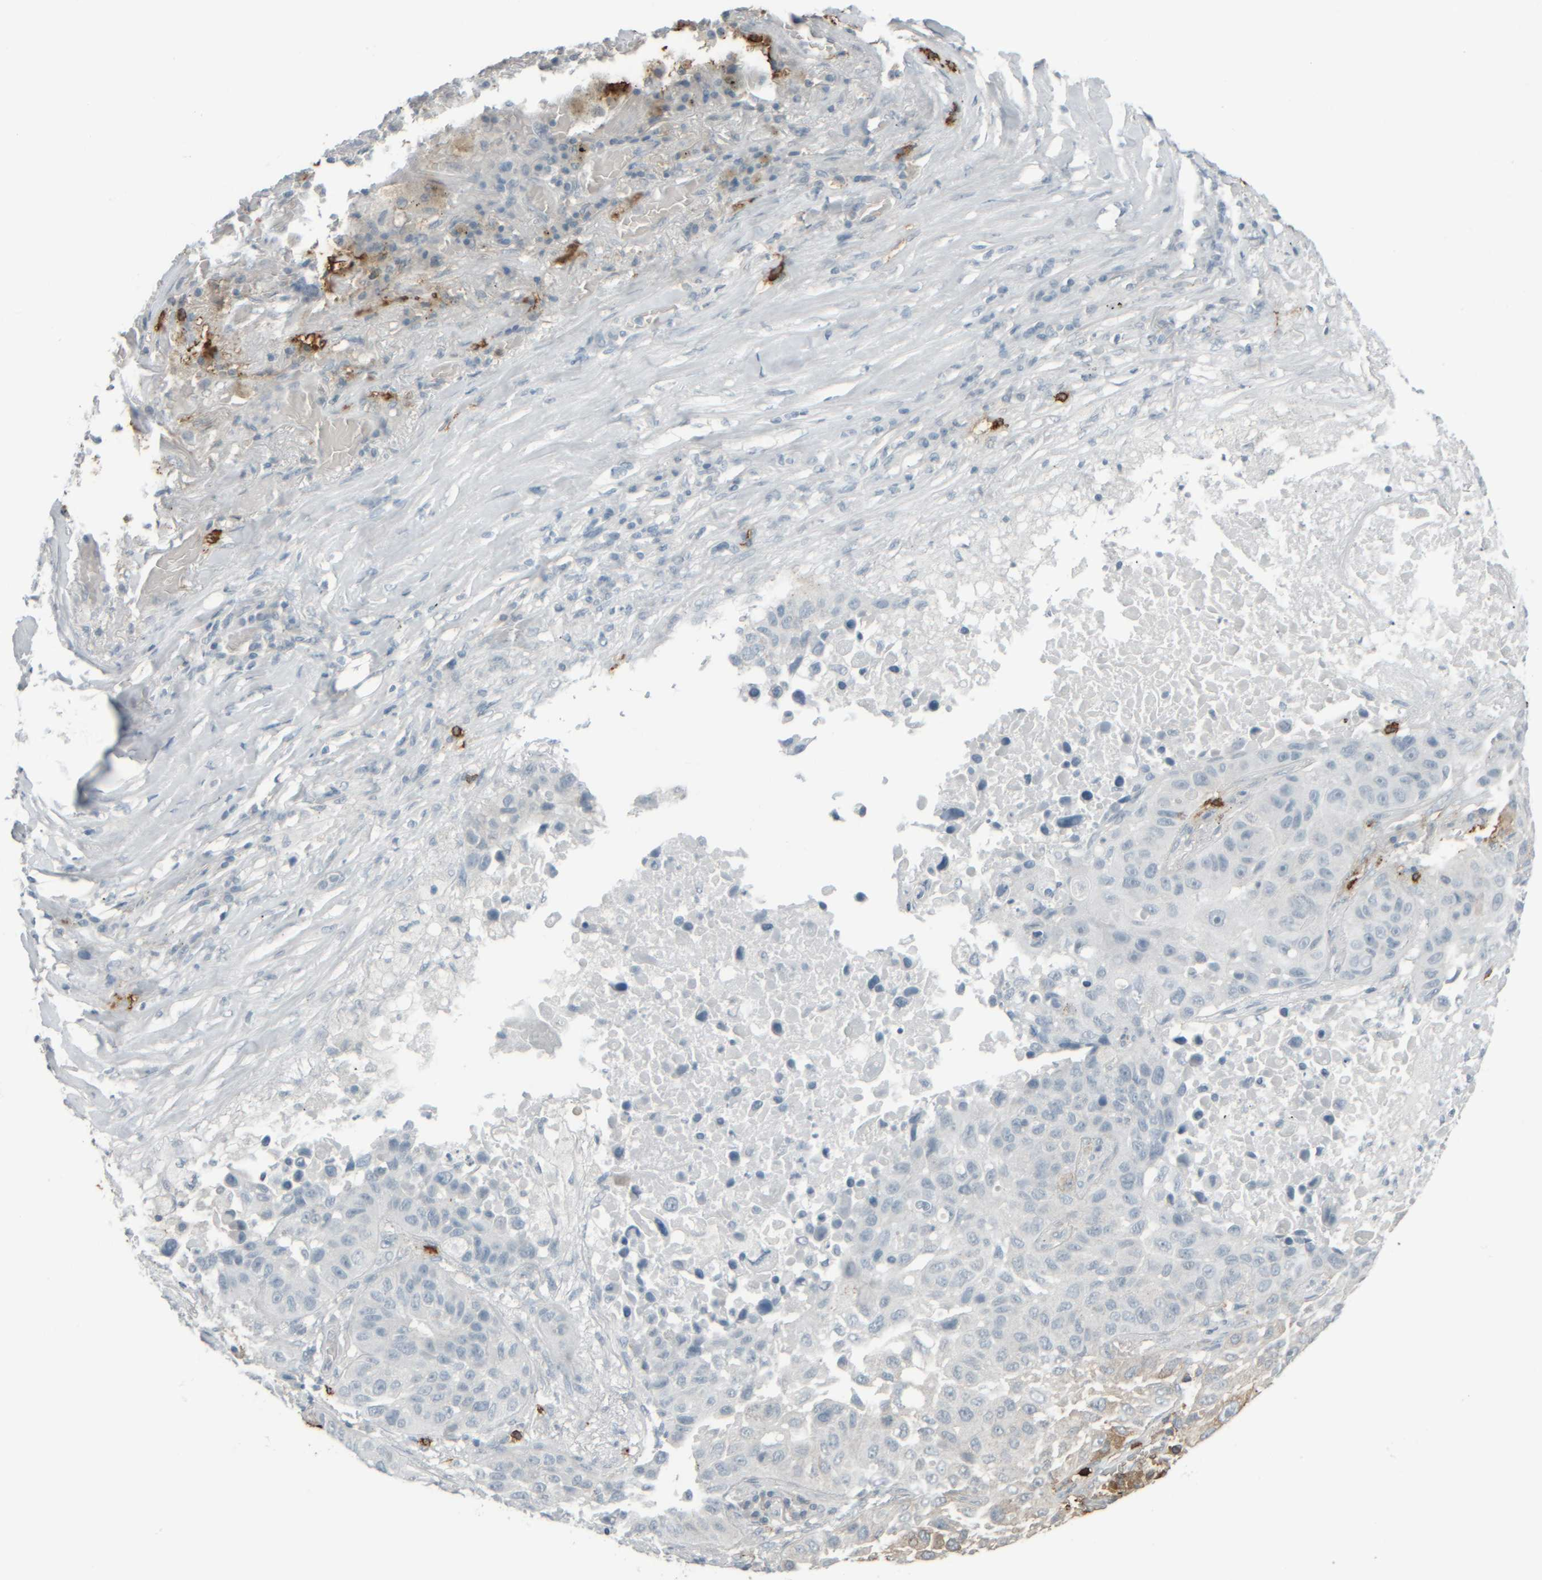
{"staining": {"intensity": "negative", "quantity": "none", "location": "none"}, "tissue": "lung cancer", "cell_type": "Tumor cells", "image_type": "cancer", "snomed": [{"axis": "morphology", "description": "Squamous cell carcinoma, NOS"}, {"axis": "topography", "description": "Lung"}], "caption": "A micrograph of lung cancer (squamous cell carcinoma) stained for a protein displays no brown staining in tumor cells. The staining is performed using DAB (3,3'-diaminobenzidine) brown chromogen with nuclei counter-stained in using hematoxylin.", "gene": "TPSAB1", "patient": {"sex": "male", "age": 57}}